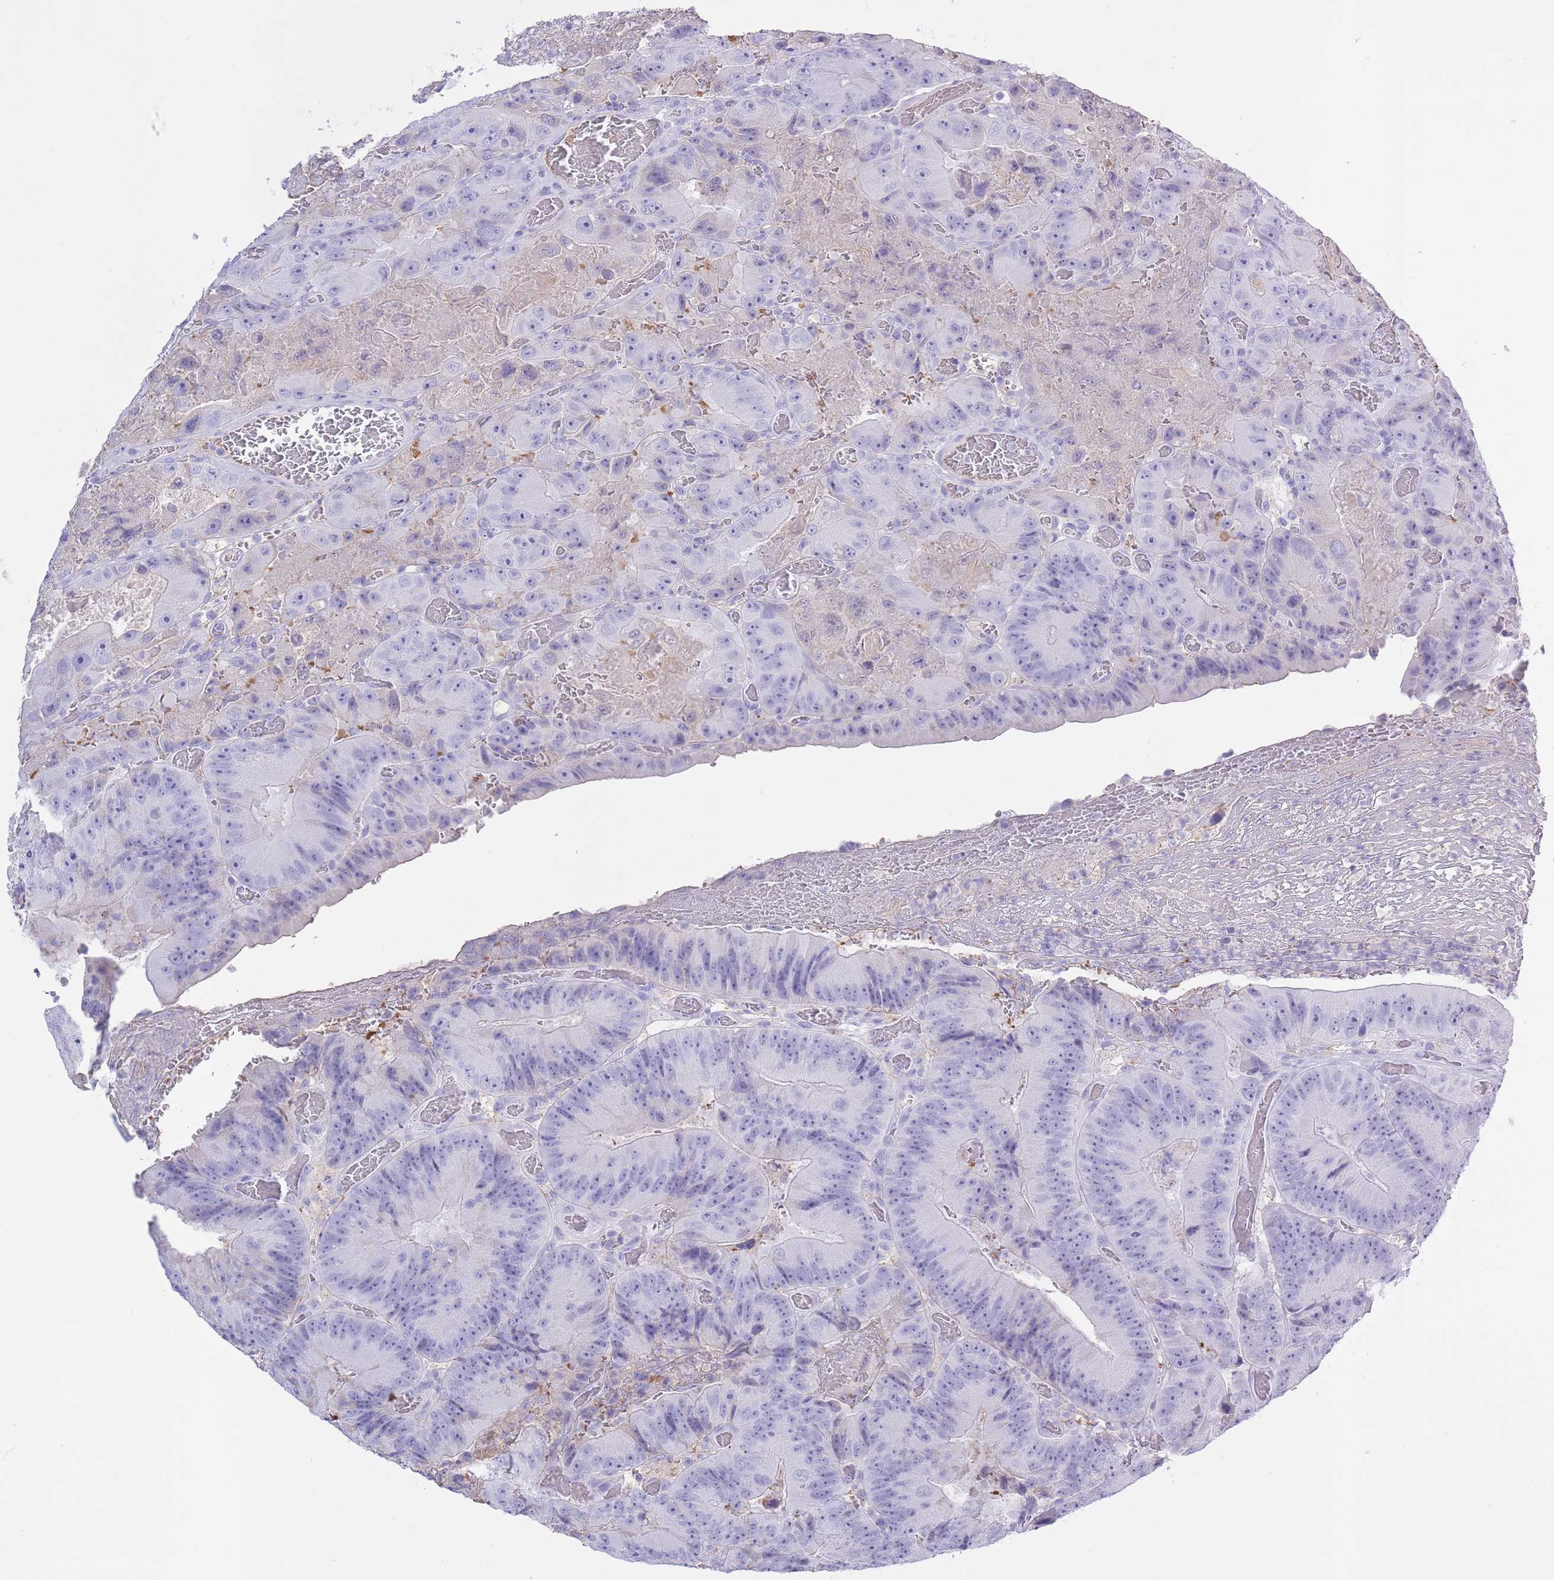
{"staining": {"intensity": "negative", "quantity": "none", "location": "none"}, "tissue": "colorectal cancer", "cell_type": "Tumor cells", "image_type": "cancer", "snomed": [{"axis": "morphology", "description": "Adenocarcinoma, NOS"}, {"axis": "topography", "description": "Colon"}], "caption": "The IHC micrograph has no significant expression in tumor cells of colorectal adenocarcinoma tissue. (Stains: DAB (3,3'-diaminobenzidine) immunohistochemistry with hematoxylin counter stain, Microscopy: brightfield microscopy at high magnification).", "gene": "AP3S2", "patient": {"sex": "female", "age": 86}}